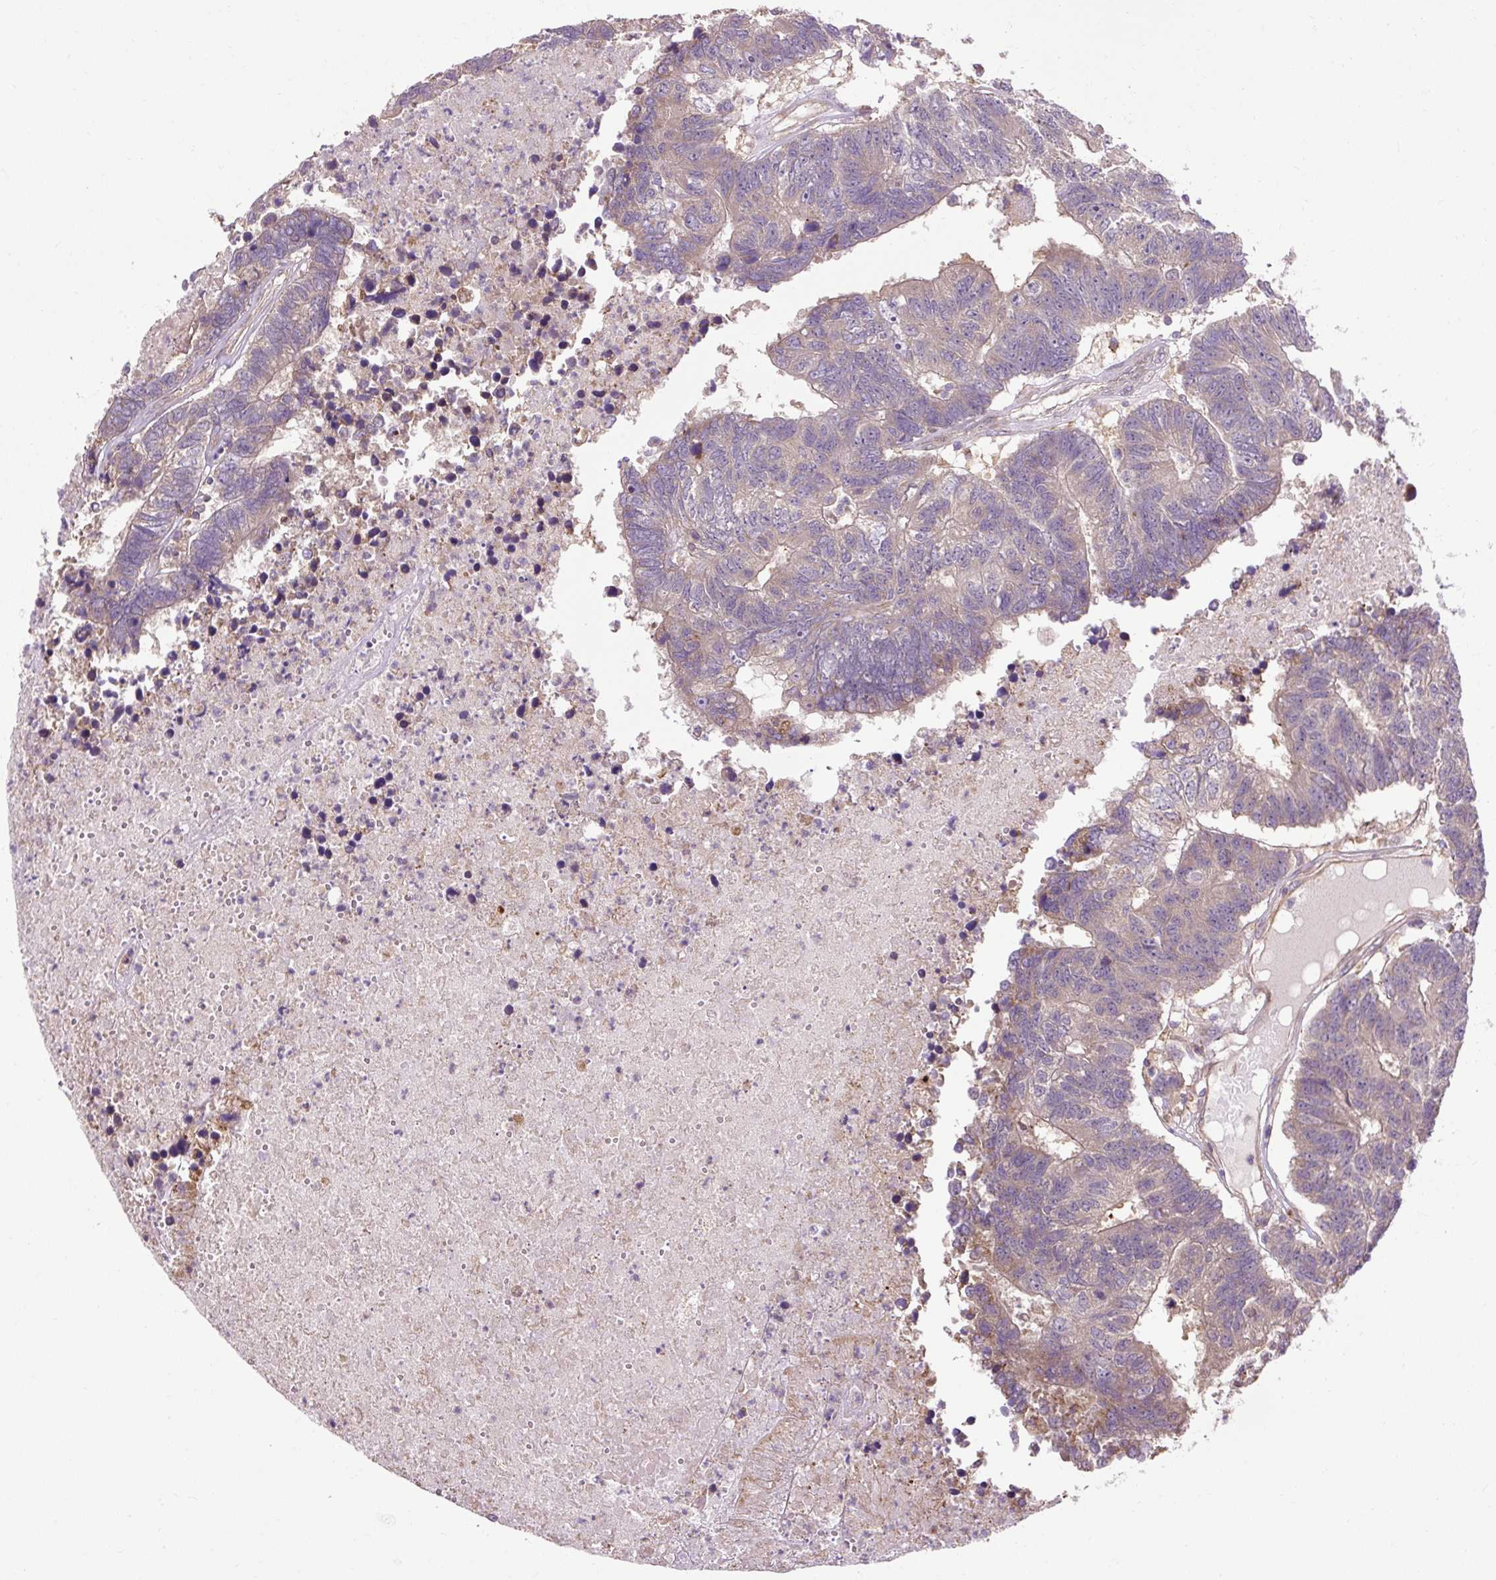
{"staining": {"intensity": "weak", "quantity": "<25%", "location": "cytoplasmic/membranous"}, "tissue": "colorectal cancer", "cell_type": "Tumor cells", "image_type": "cancer", "snomed": [{"axis": "morphology", "description": "Adenocarcinoma, NOS"}, {"axis": "topography", "description": "Colon"}], "caption": "Immunohistochemistry image of neoplastic tissue: human colorectal adenocarcinoma stained with DAB (3,3'-diaminobenzidine) shows no significant protein staining in tumor cells. (Stains: DAB immunohistochemistry (IHC) with hematoxylin counter stain, Microscopy: brightfield microscopy at high magnification).", "gene": "FLRT1", "patient": {"sex": "female", "age": 48}}